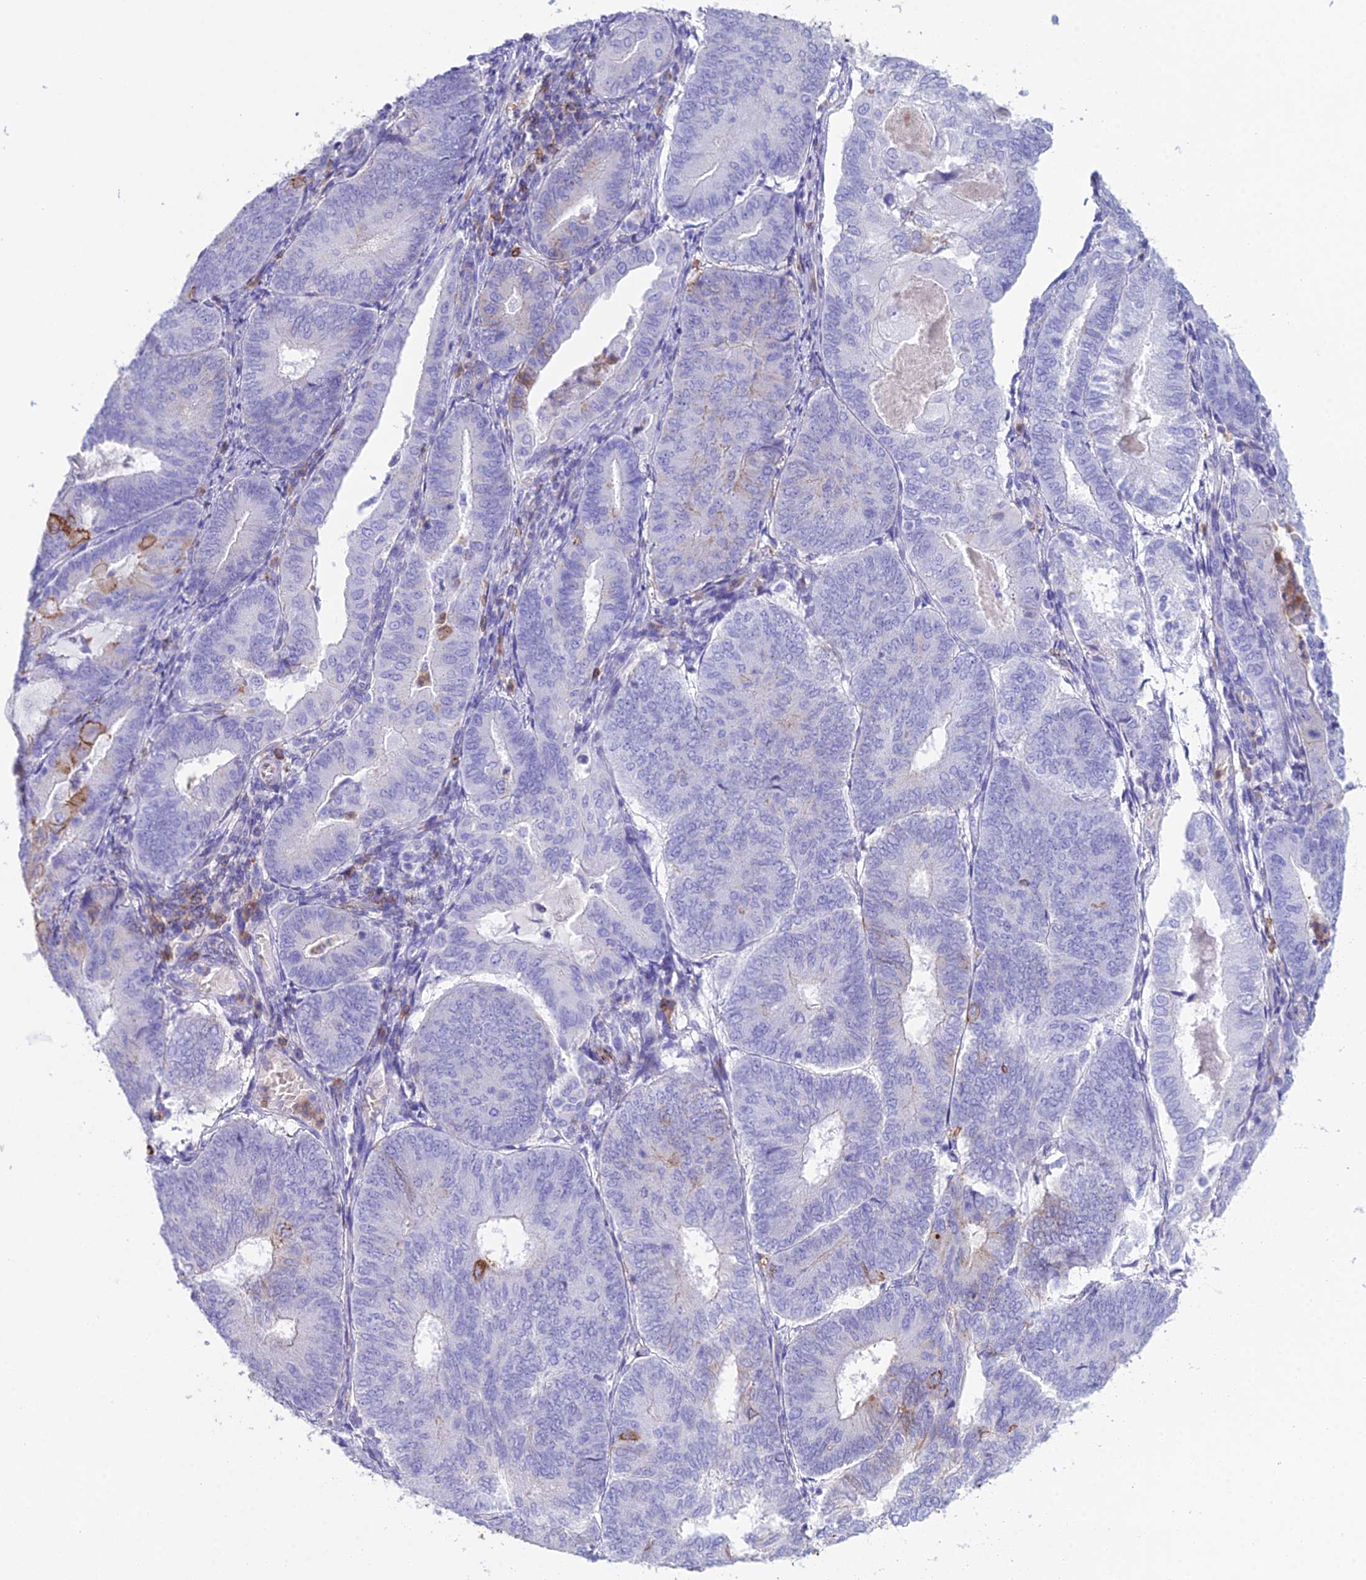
{"staining": {"intensity": "strong", "quantity": "<25%", "location": "cytoplasmic/membranous"}, "tissue": "endometrial cancer", "cell_type": "Tumor cells", "image_type": "cancer", "snomed": [{"axis": "morphology", "description": "Adenocarcinoma, NOS"}, {"axis": "topography", "description": "Endometrium"}], "caption": "Strong cytoplasmic/membranous expression is present in approximately <25% of tumor cells in endometrial cancer (adenocarcinoma). (IHC, brightfield microscopy, high magnification).", "gene": "OR1Q1", "patient": {"sex": "female", "age": 81}}